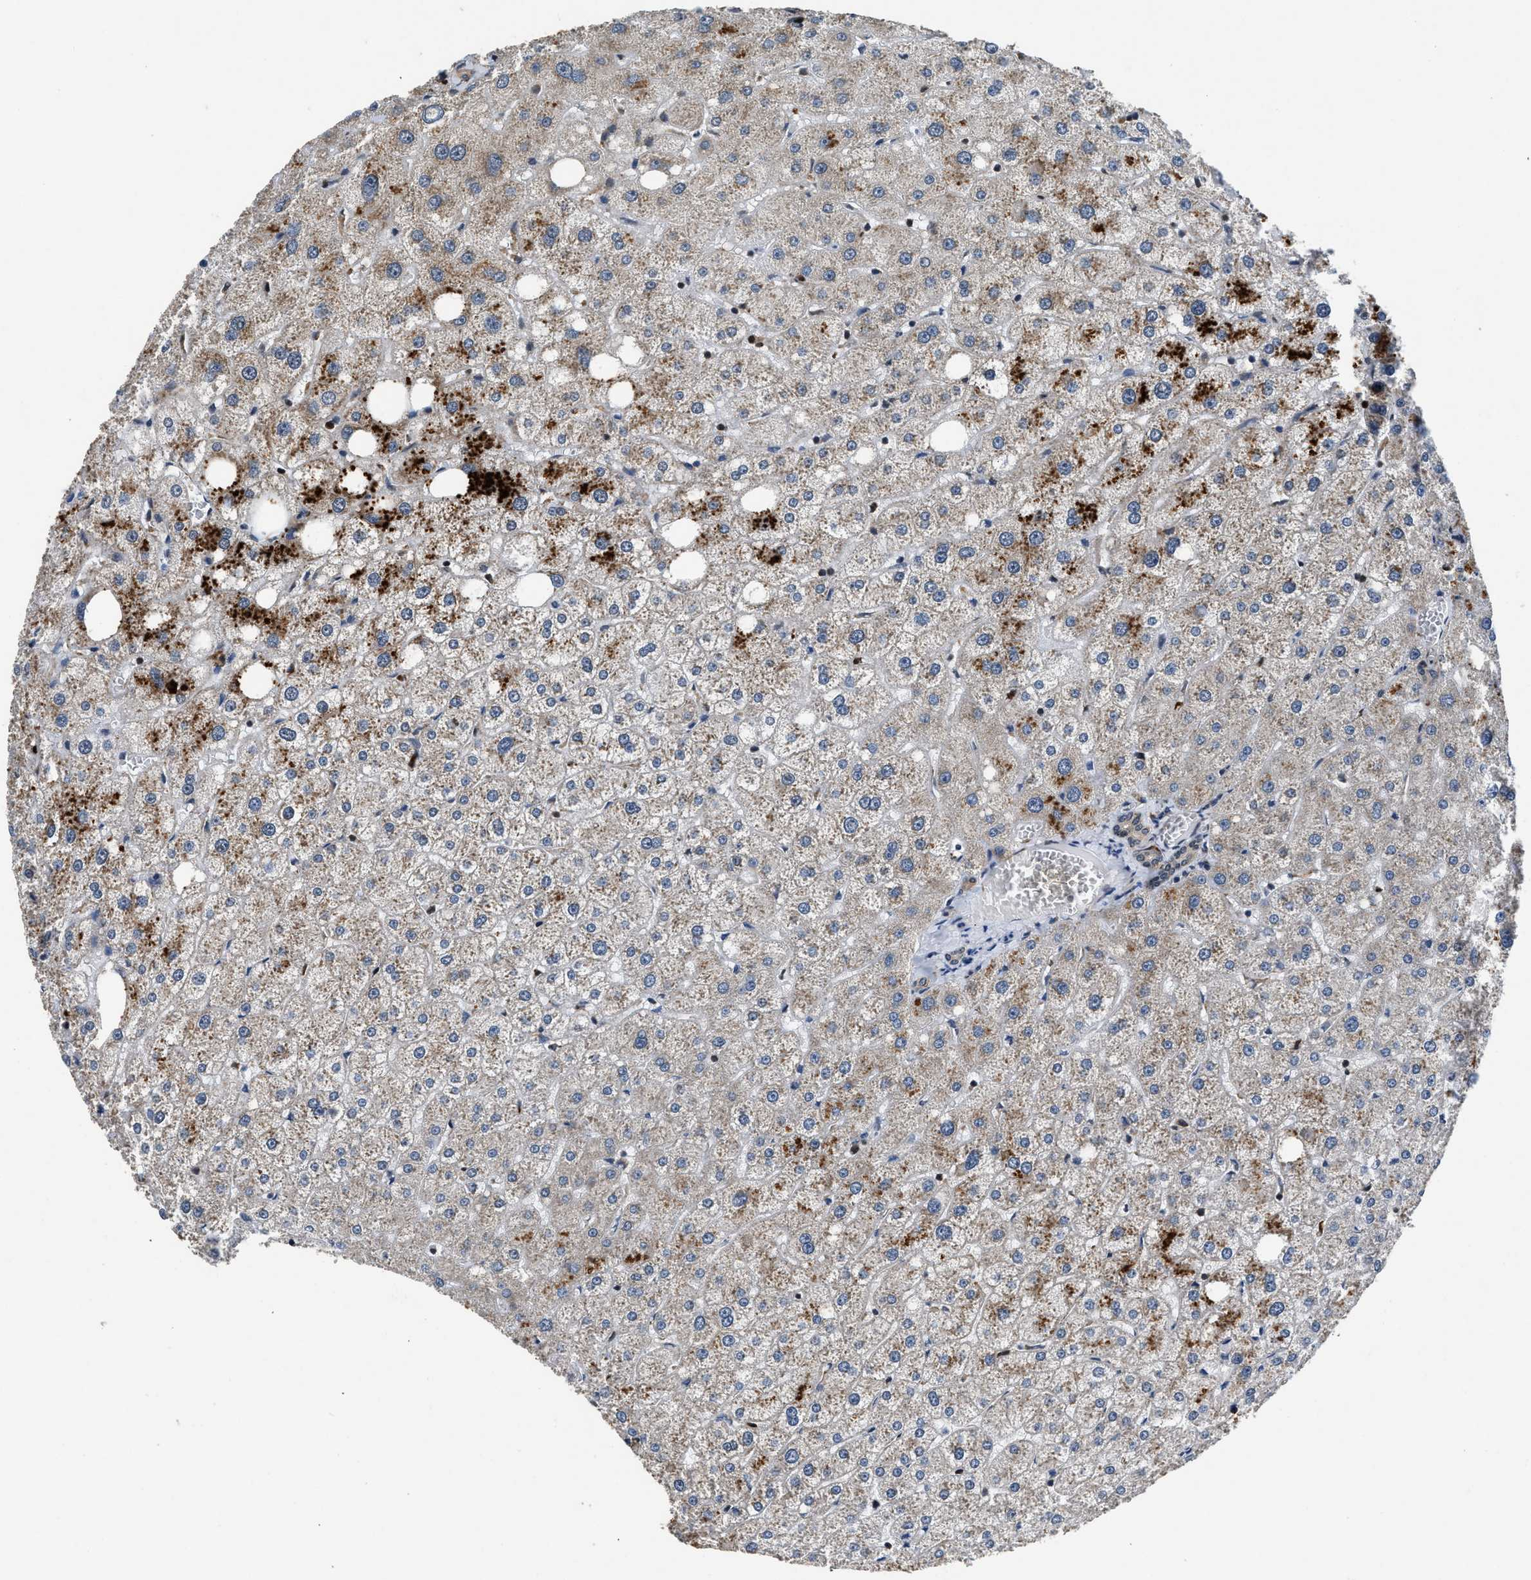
{"staining": {"intensity": "negative", "quantity": "none", "location": "none"}, "tissue": "liver", "cell_type": "Cholangiocytes", "image_type": "normal", "snomed": [{"axis": "morphology", "description": "Normal tissue, NOS"}, {"axis": "topography", "description": "Liver"}], "caption": "The histopathology image displays no significant positivity in cholangiocytes of liver.", "gene": "PA2G4", "patient": {"sex": "male", "age": 73}}